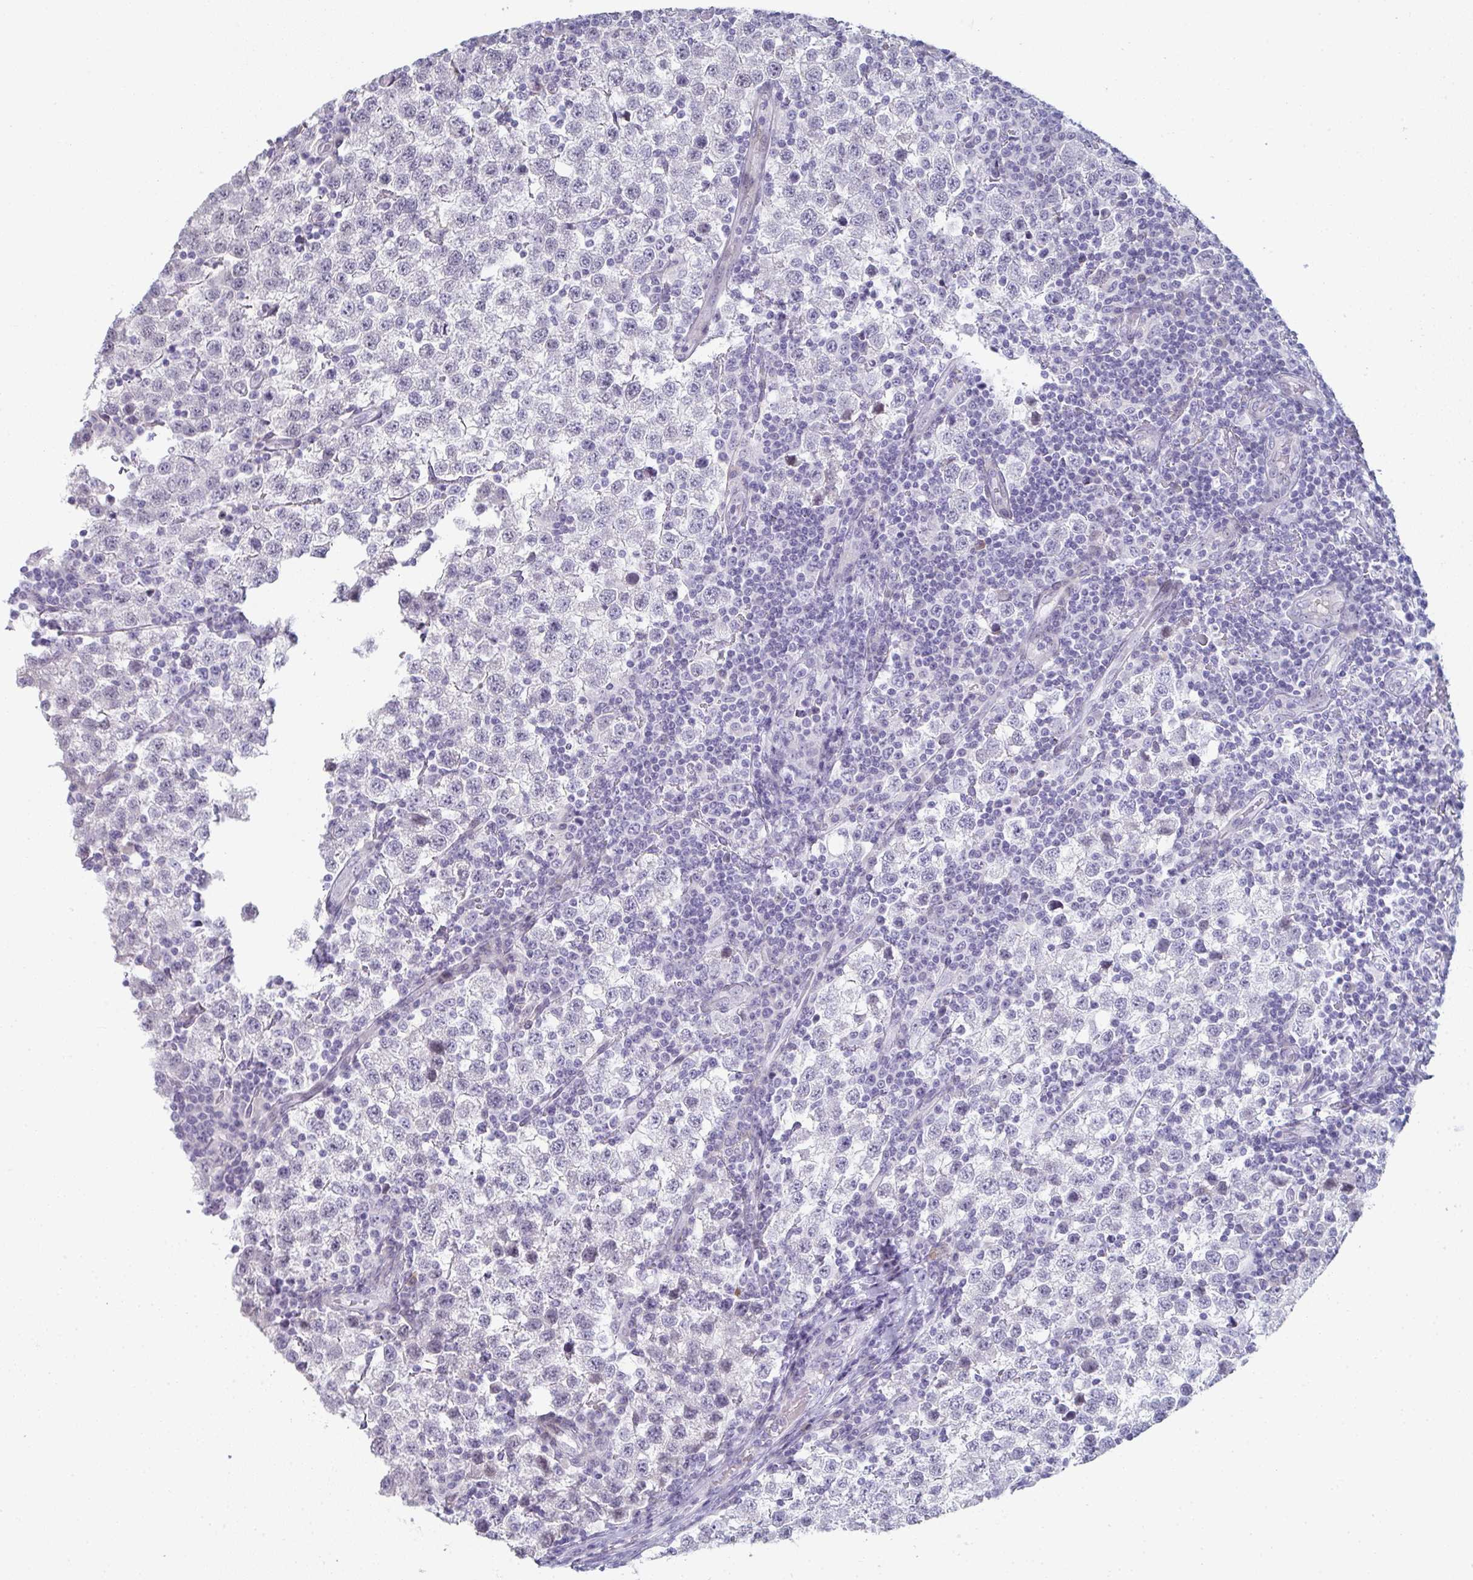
{"staining": {"intensity": "negative", "quantity": "none", "location": "none"}, "tissue": "testis cancer", "cell_type": "Tumor cells", "image_type": "cancer", "snomed": [{"axis": "morphology", "description": "Seminoma, NOS"}, {"axis": "topography", "description": "Testis"}], "caption": "Immunohistochemistry (IHC) photomicrograph of human testis seminoma stained for a protein (brown), which demonstrates no staining in tumor cells.", "gene": "A1CF", "patient": {"sex": "male", "age": 34}}